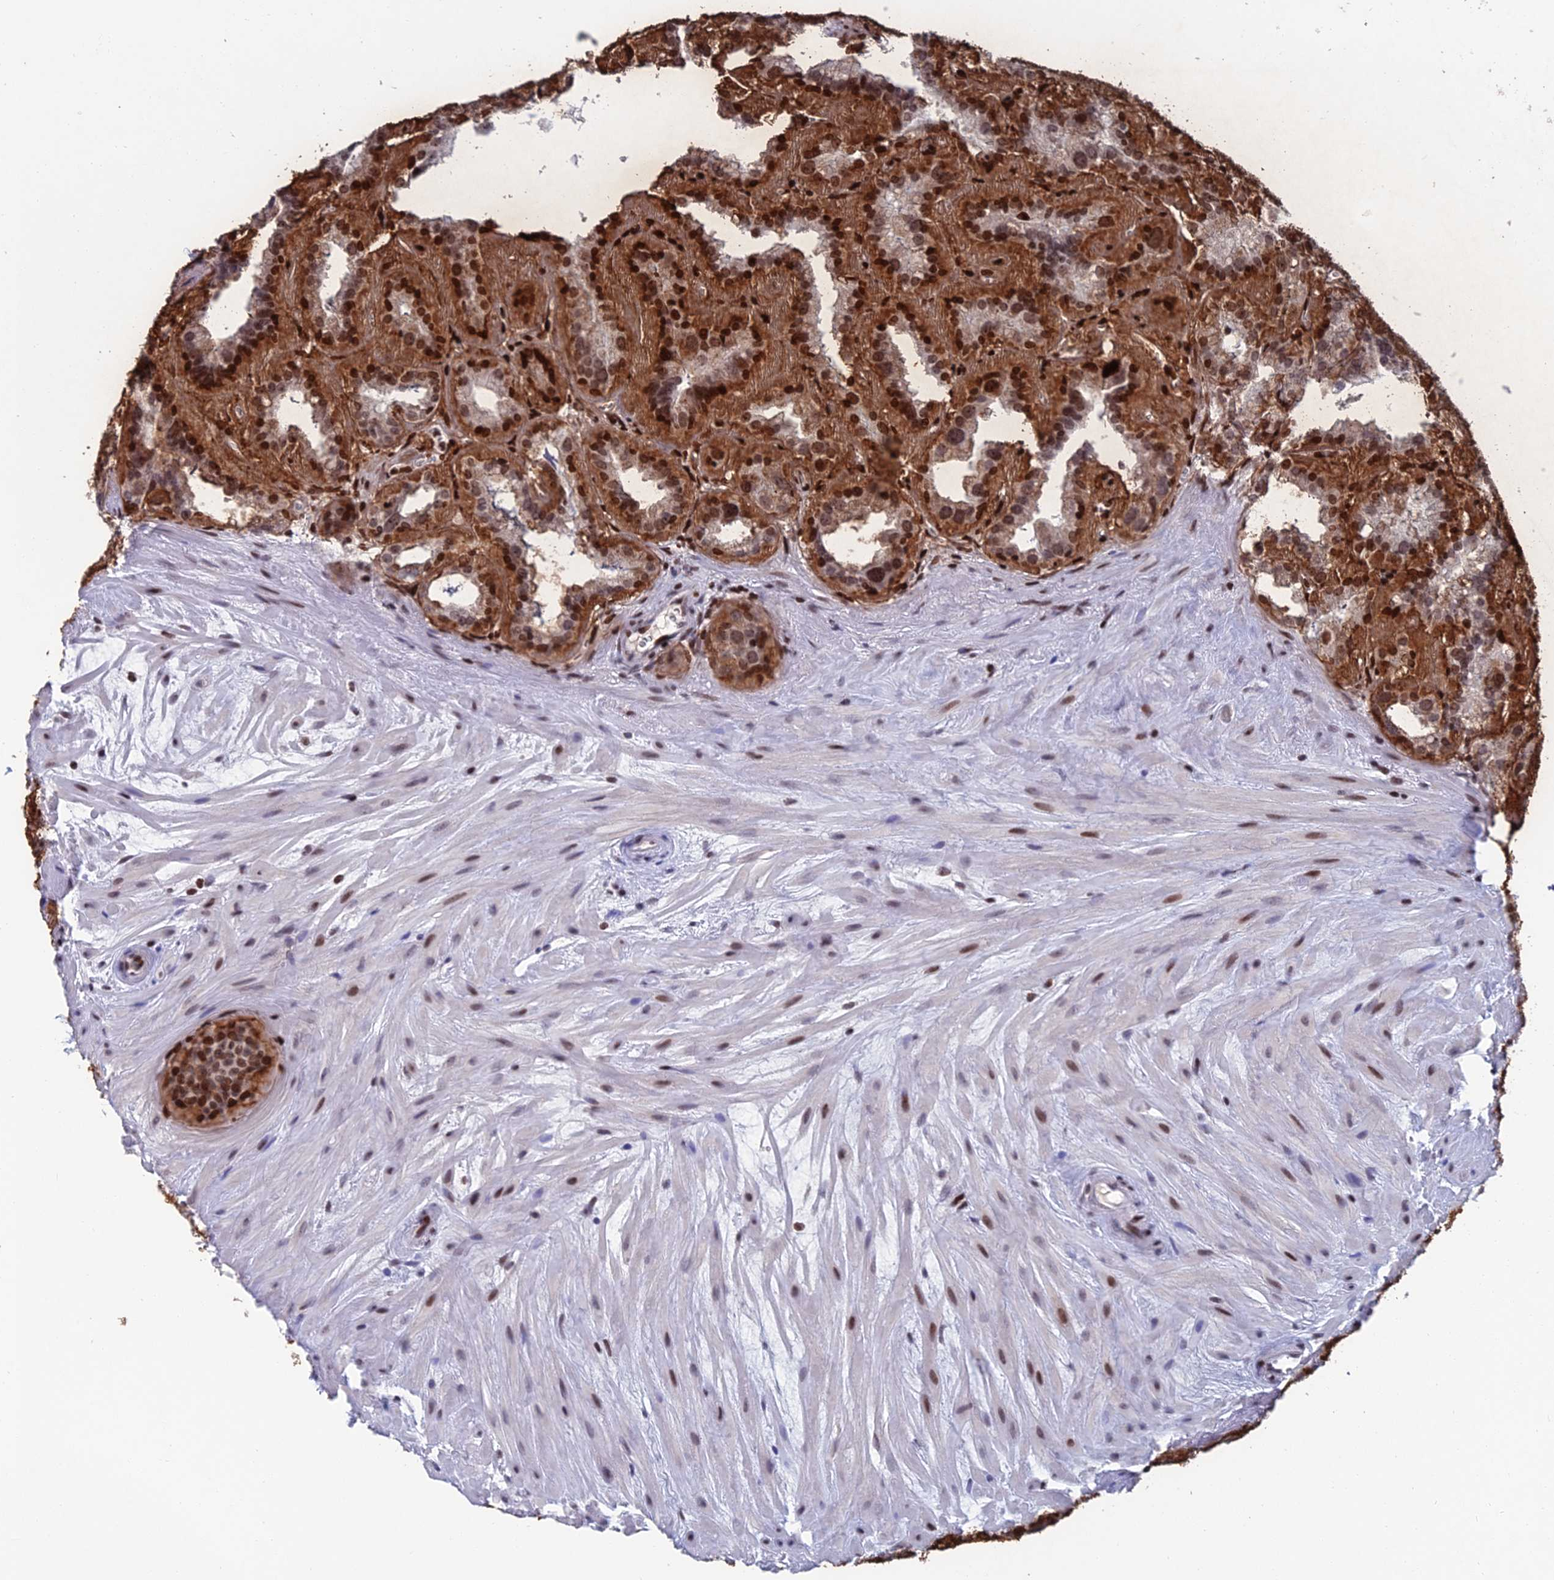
{"staining": {"intensity": "strong", "quantity": "25%-75%", "location": "cytoplasmic/membranous,nuclear"}, "tissue": "seminal vesicle", "cell_type": "Glandular cells", "image_type": "normal", "snomed": [{"axis": "morphology", "description": "Normal tissue, NOS"}, {"axis": "topography", "description": "Prostate"}, {"axis": "topography", "description": "Seminal veicle"}], "caption": "Immunohistochemistry staining of unremarkable seminal vesicle, which shows high levels of strong cytoplasmic/membranous,nuclear positivity in approximately 25%-75% of glandular cells indicating strong cytoplasmic/membranous,nuclear protein expression. The staining was performed using DAB (3,3'-diaminobenzidine) (brown) for protein detection and nuclei were counterstained in hematoxylin (blue).", "gene": "AFF3", "patient": {"sex": "male", "age": 59}}